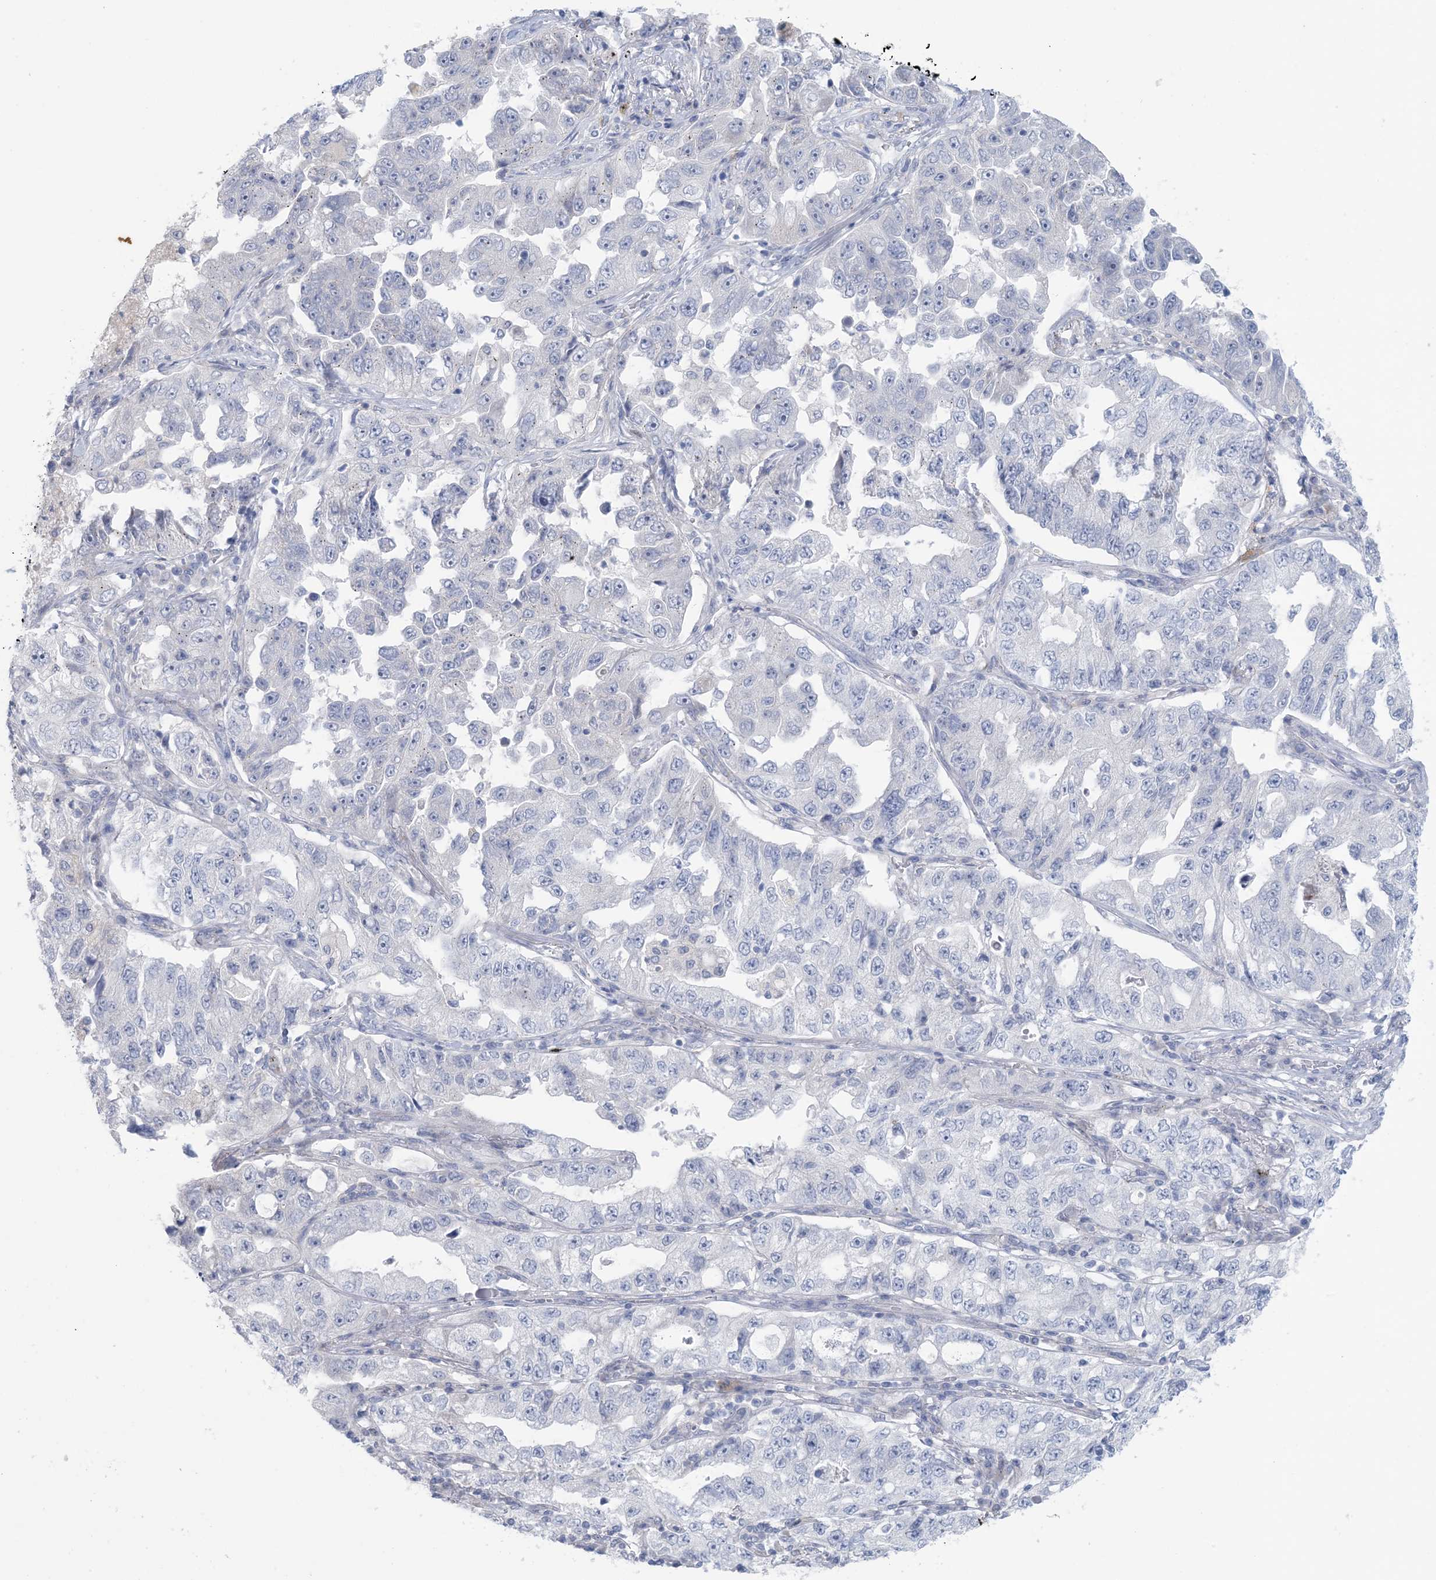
{"staining": {"intensity": "negative", "quantity": "none", "location": "none"}, "tissue": "lung cancer", "cell_type": "Tumor cells", "image_type": "cancer", "snomed": [{"axis": "morphology", "description": "Adenocarcinoma, NOS"}, {"axis": "topography", "description": "Lung"}], "caption": "Immunohistochemistry image of neoplastic tissue: human adenocarcinoma (lung) stained with DAB exhibits no significant protein staining in tumor cells.", "gene": "GABRG1", "patient": {"sex": "female", "age": 51}}